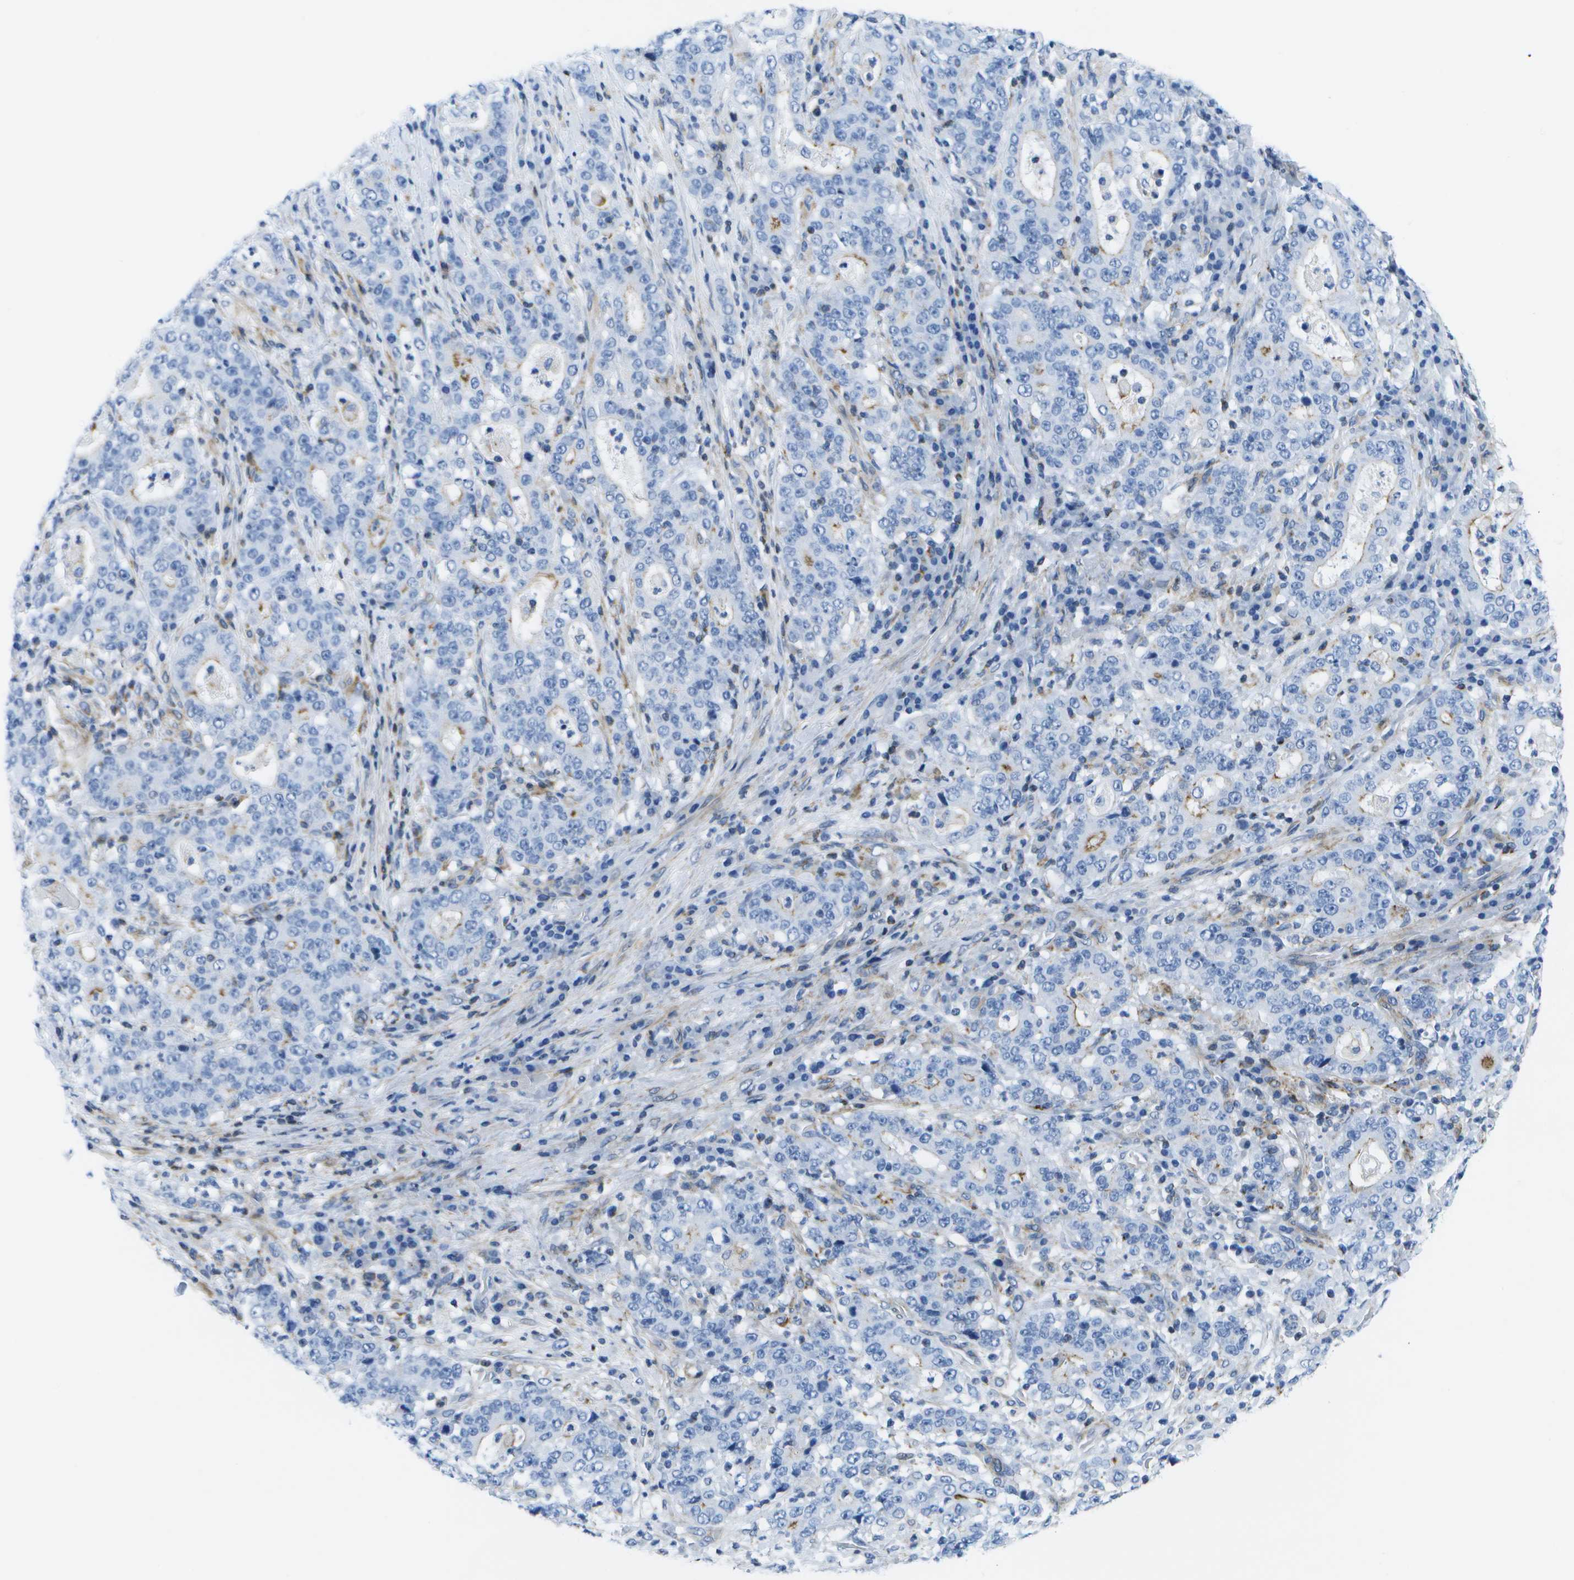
{"staining": {"intensity": "negative", "quantity": "none", "location": "none"}, "tissue": "stomach cancer", "cell_type": "Tumor cells", "image_type": "cancer", "snomed": [{"axis": "morphology", "description": "Normal tissue, NOS"}, {"axis": "morphology", "description": "Adenocarcinoma, NOS"}, {"axis": "topography", "description": "Stomach, upper"}, {"axis": "topography", "description": "Stomach"}], "caption": "An image of stomach cancer stained for a protein shows no brown staining in tumor cells. (DAB IHC, high magnification).", "gene": "ADGRG6", "patient": {"sex": "male", "age": 59}}